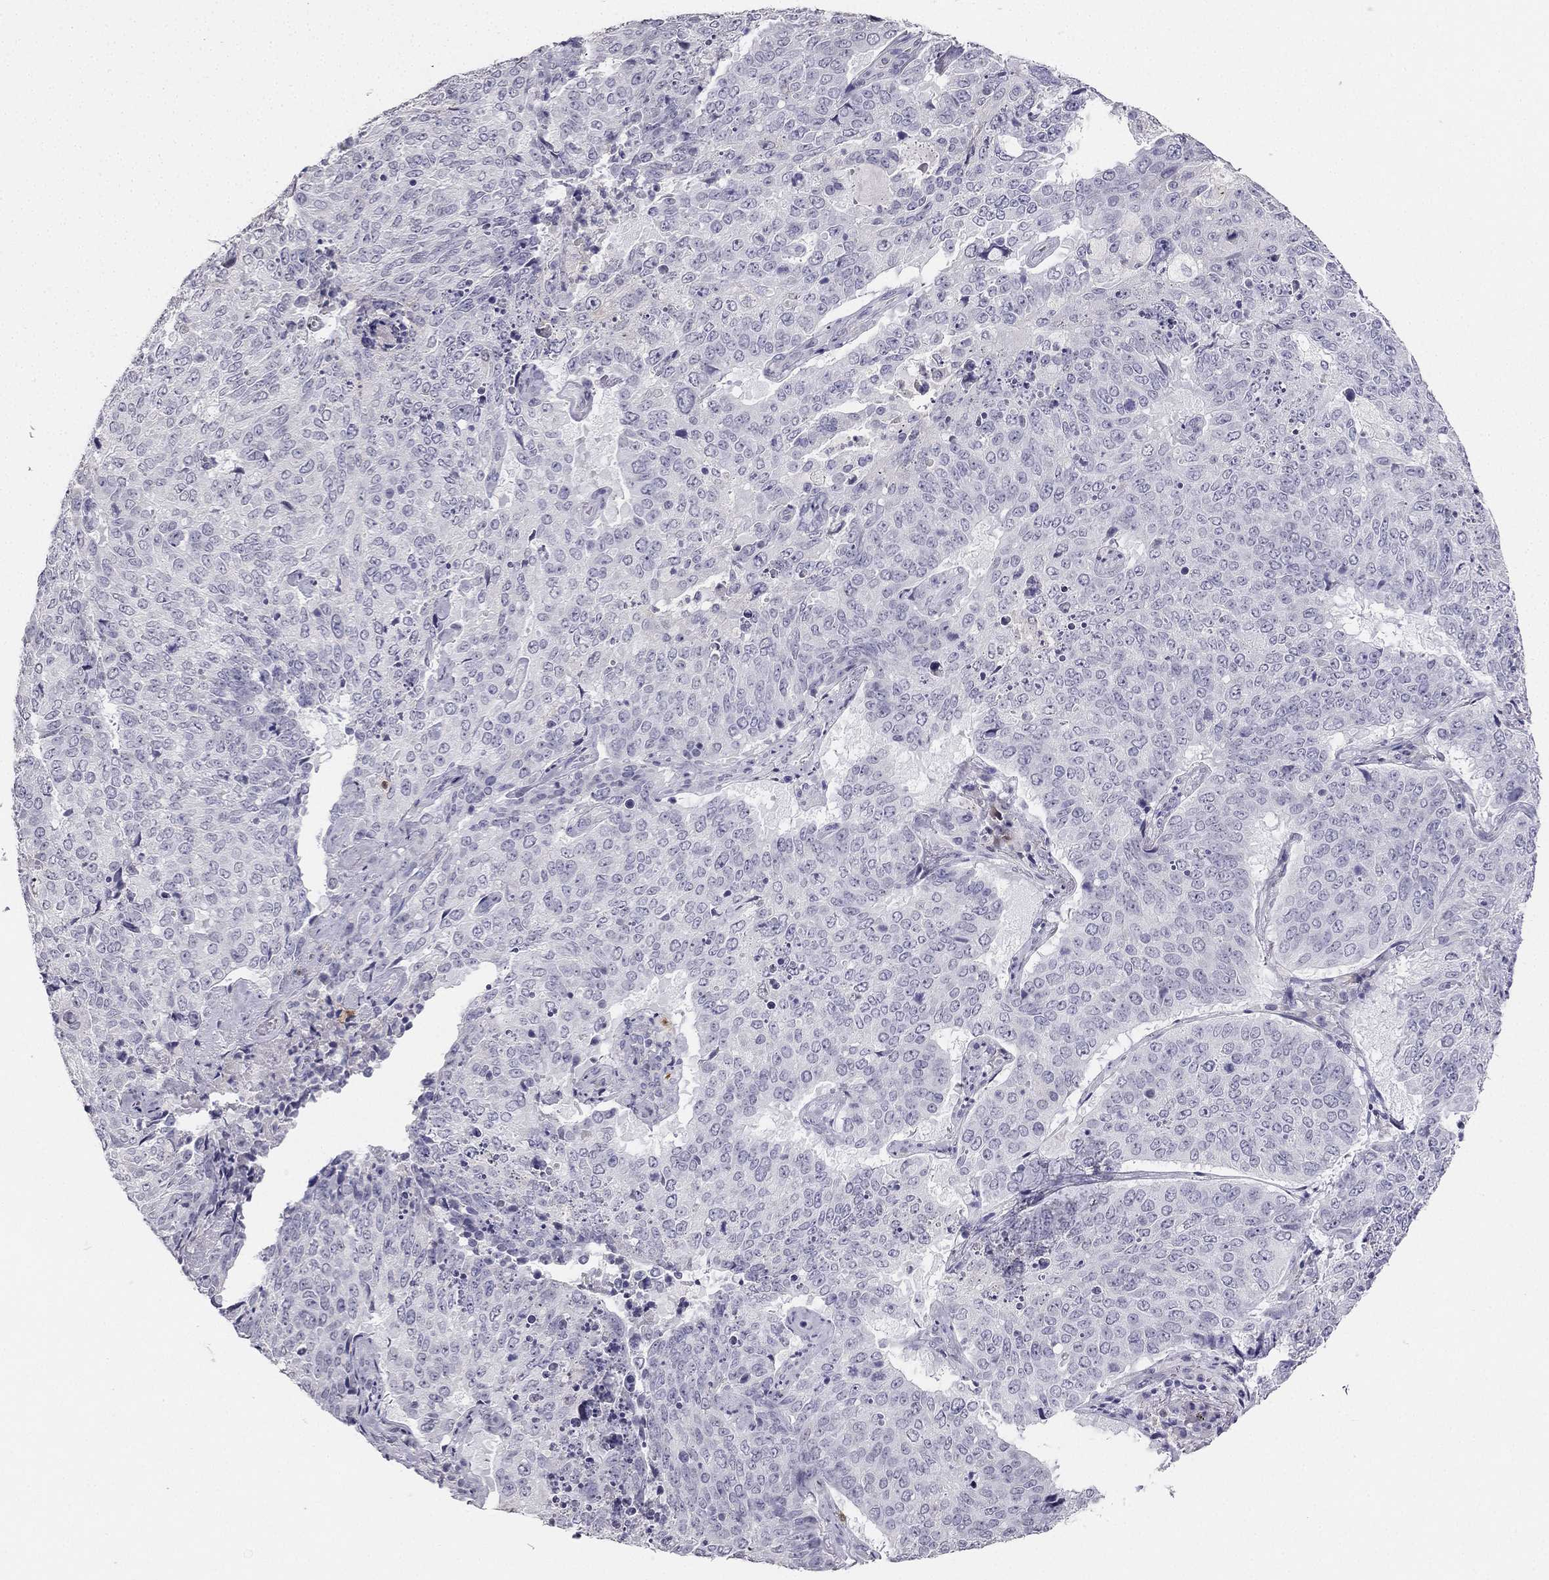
{"staining": {"intensity": "negative", "quantity": "none", "location": "none"}, "tissue": "lung cancer", "cell_type": "Tumor cells", "image_type": "cancer", "snomed": [{"axis": "morphology", "description": "Normal tissue, NOS"}, {"axis": "morphology", "description": "Squamous cell carcinoma, NOS"}, {"axis": "topography", "description": "Bronchus"}, {"axis": "topography", "description": "Lung"}], "caption": "This photomicrograph is of squamous cell carcinoma (lung) stained with immunohistochemistry to label a protein in brown with the nuclei are counter-stained blue. There is no staining in tumor cells.", "gene": "CALB2", "patient": {"sex": "male", "age": 64}}